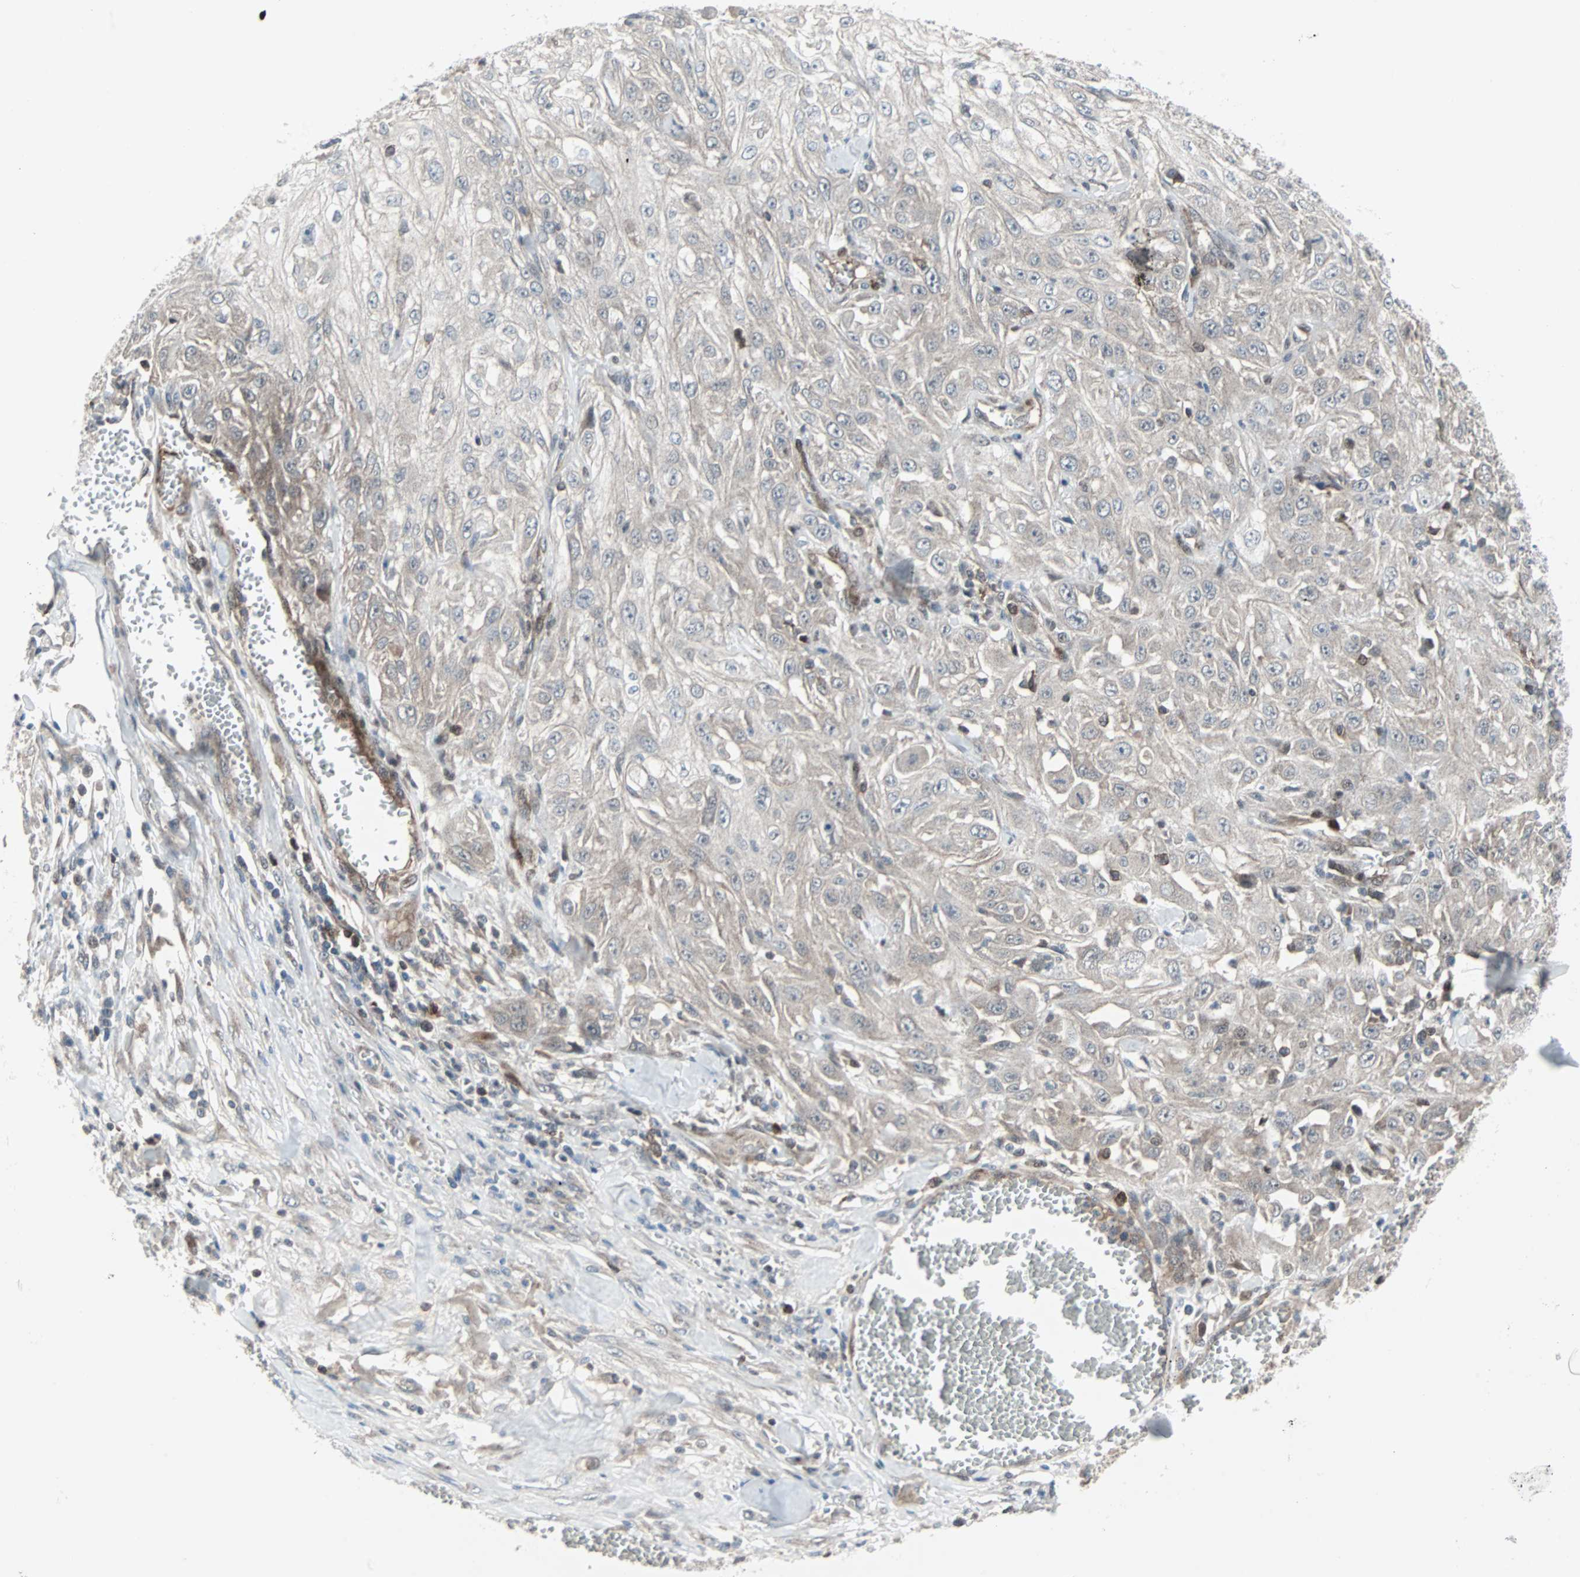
{"staining": {"intensity": "negative", "quantity": "none", "location": "none"}, "tissue": "skin cancer", "cell_type": "Tumor cells", "image_type": "cancer", "snomed": [{"axis": "morphology", "description": "Squamous cell carcinoma, NOS"}, {"axis": "morphology", "description": "Squamous cell carcinoma, metastatic, NOS"}, {"axis": "topography", "description": "Skin"}, {"axis": "topography", "description": "Lymph node"}], "caption": "Immunohistochemical staining of human metastatic squamous cell carcinoma (skin) reveals no significant positivity in tumor cells.", "gene": "CASP3", "patient": {"sex": "male", "age": 75}}